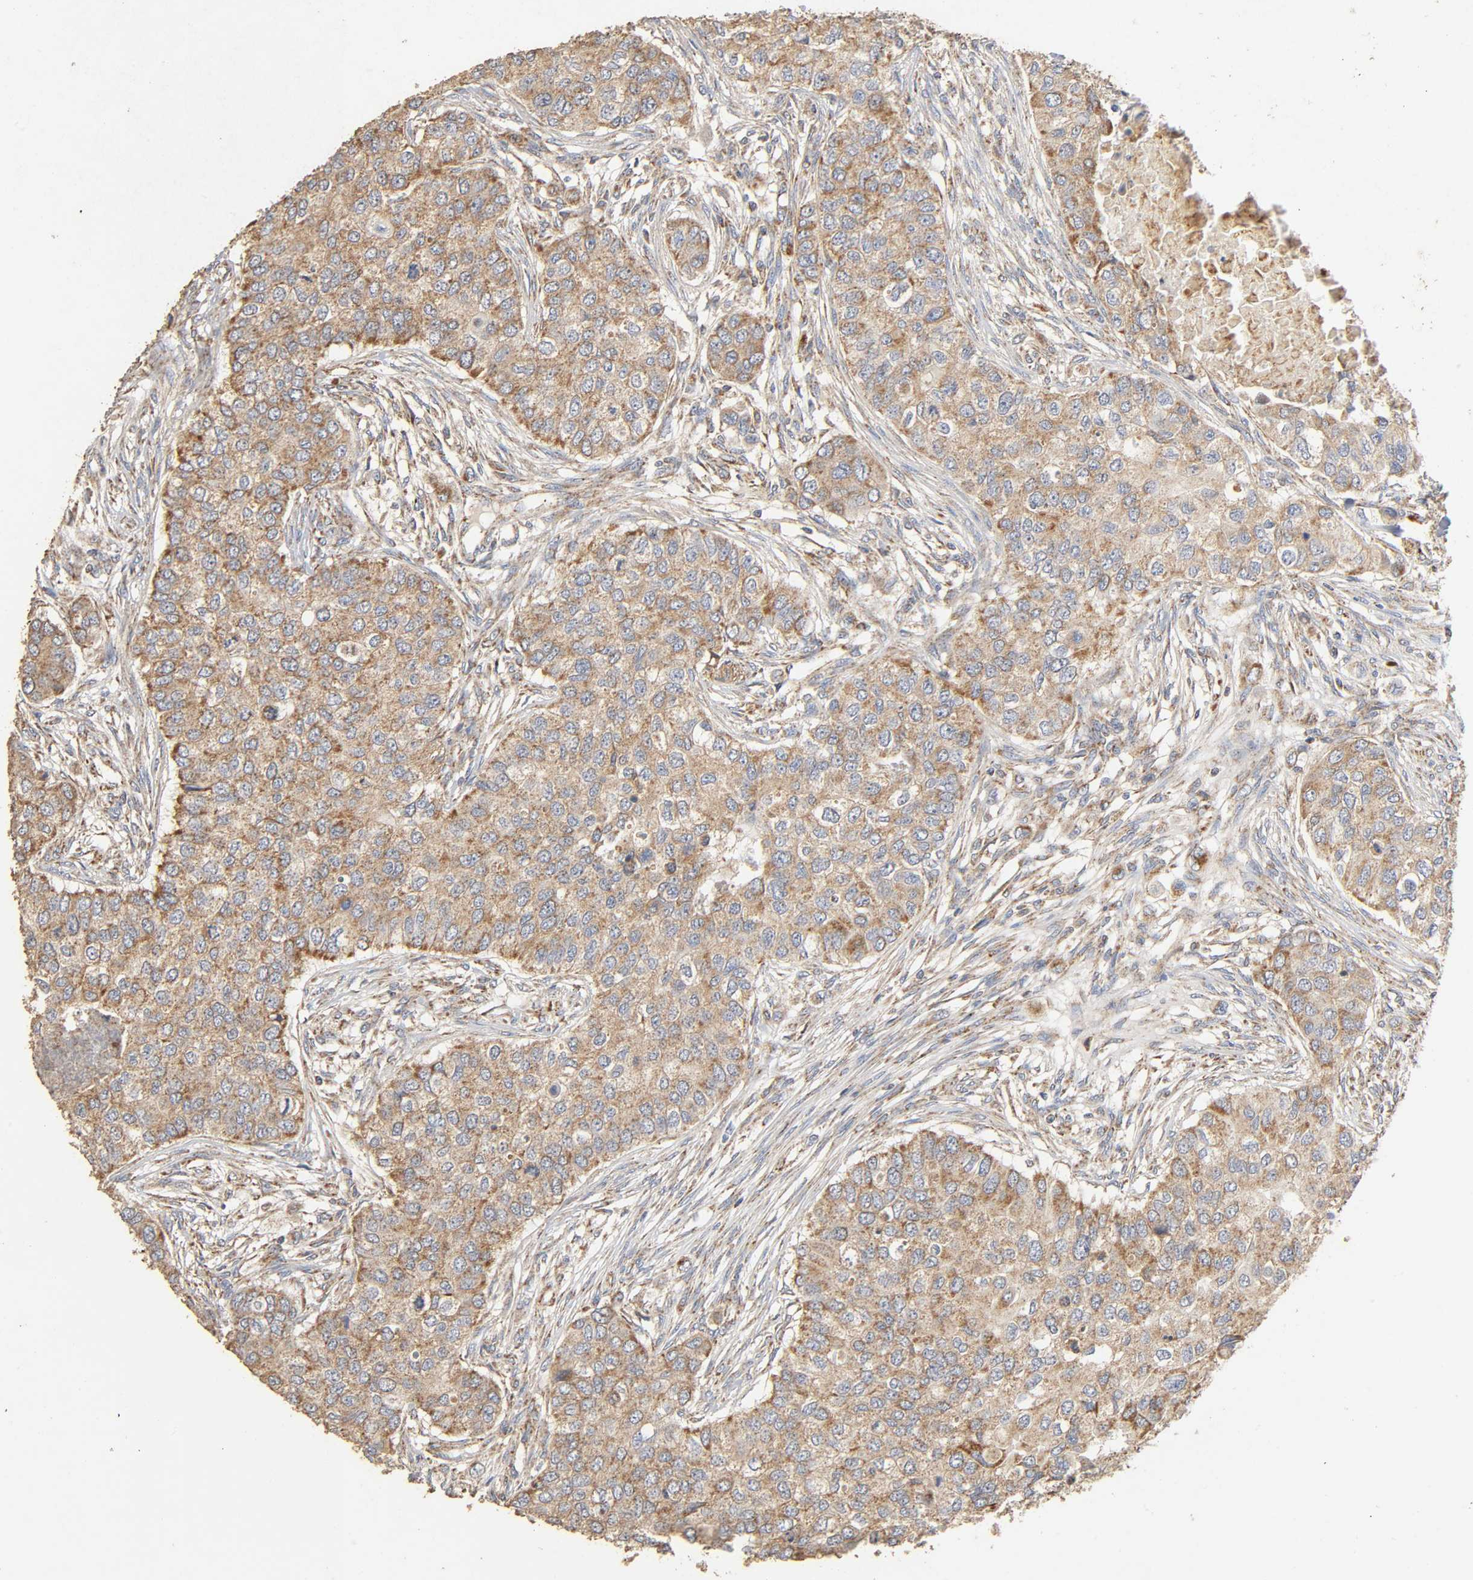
{"staining": {"intensity": "moderate", "quantity": ">75%", "location": "cytoplasmic/membranous"}, "tissue": "breast cancer", "cell_type": "Tumor cells", "image_type": "cancer", "snomed": [{"axis": "morphology", "description": "Normal tissue, NOS"}, {"axis": "morphology", "description": "Duct carcinoma"}, {"axis": "topography", "description": "Breast"}], "caption": "IHC (DAB (3,3'-diaminobenzidine)) staining of human breast cancer (invasive ductal carcinoma) demonstrates moderate cytoplasmic/membranous protein staining in about >75% of tumor cells.", "gene": "NDUFS3", "patient": {"sex": "female", "age": 49}}